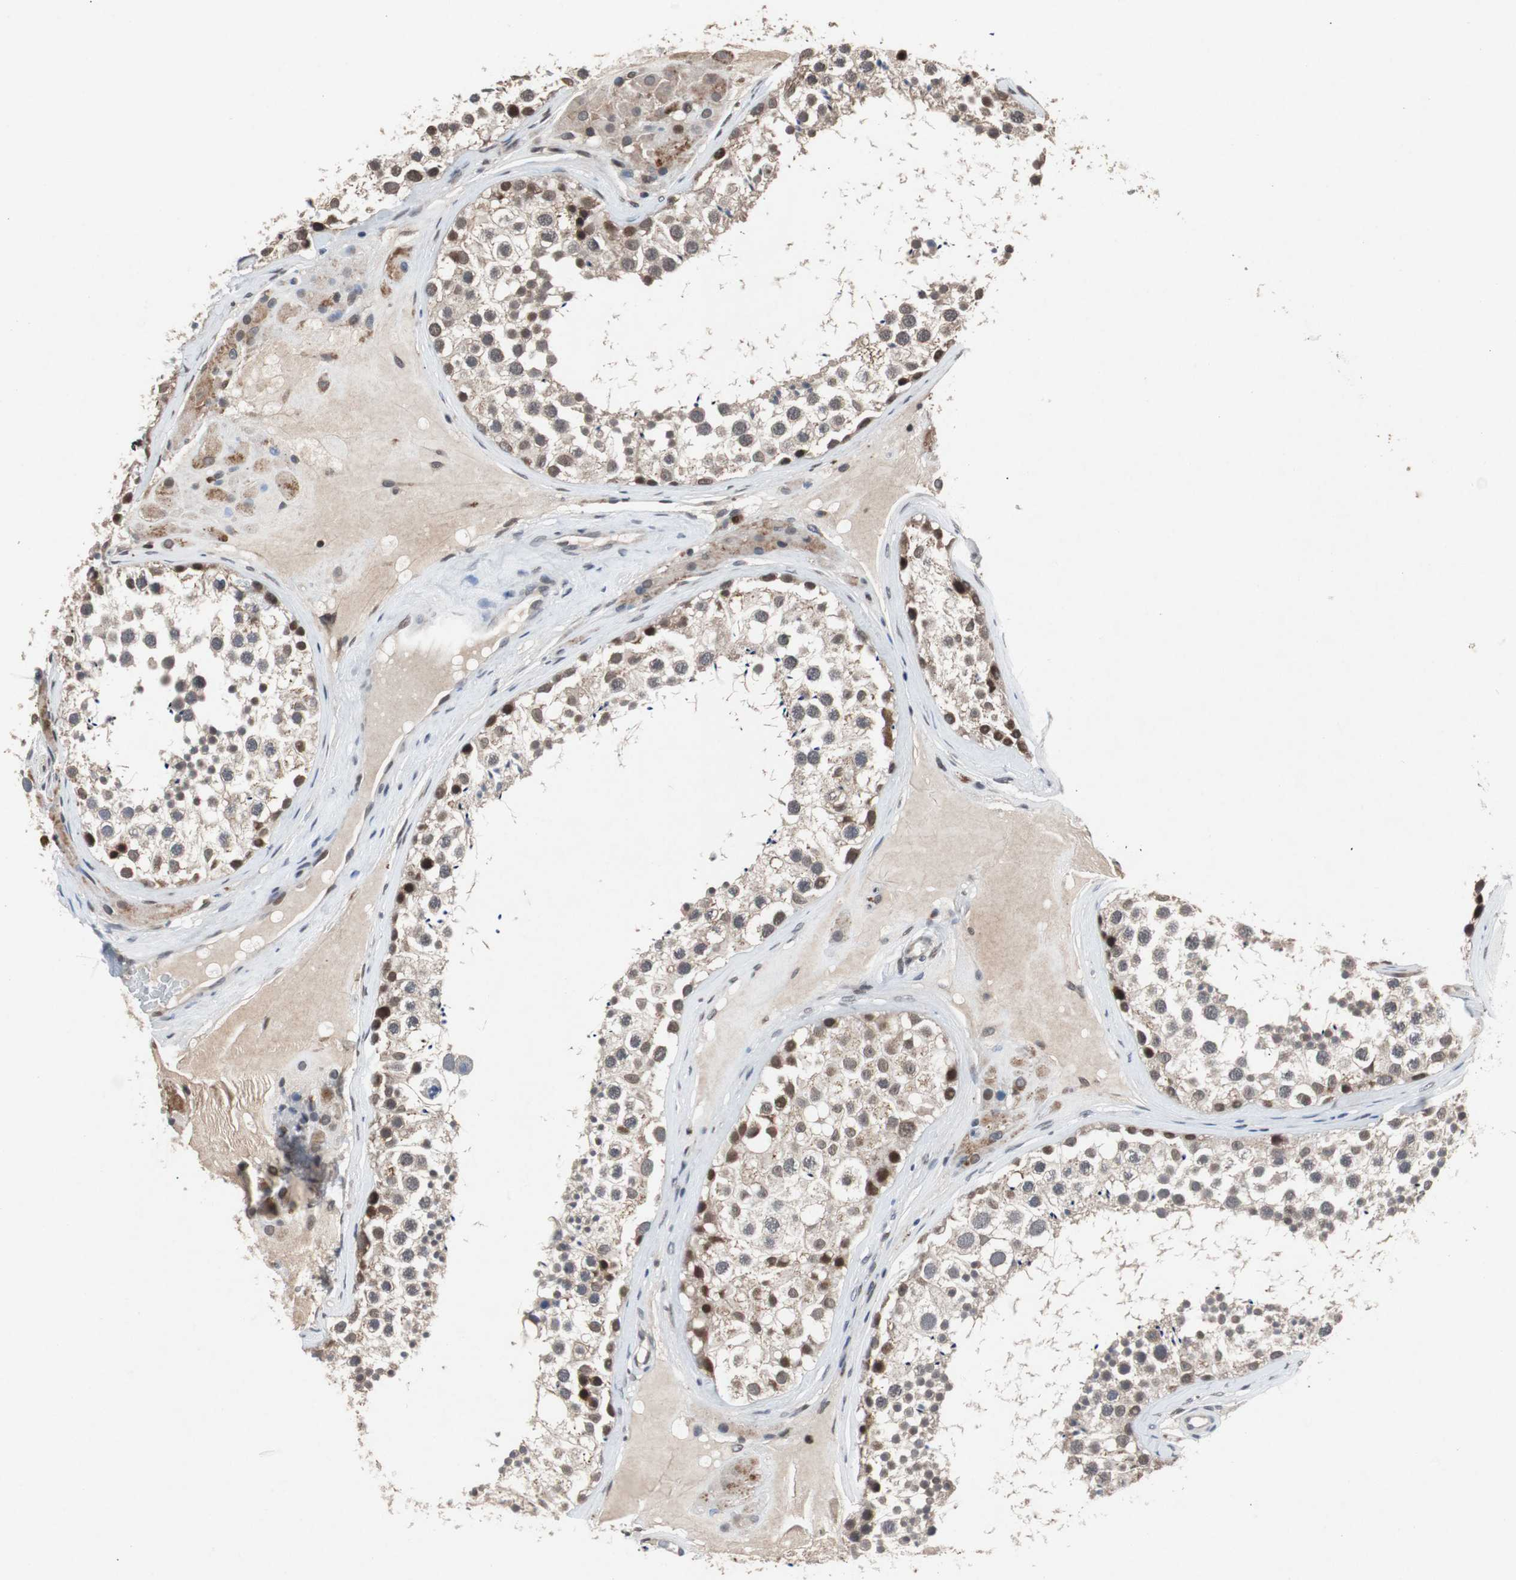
{"staining": {"intensity": "strong", "quantity": "<25%", "location": "nuclear"}, "tissue": "testis", "cell_type": "Cells in seminiferous ducts", "image_type": "normal", "snomed": [{"axis": "morphology", "description": "Normal tissue, NOS"}, {"axis": "topography", "description": "Testis"}], "caption": "There is medium levels of strong nuclear staining in cells in seminiferous ducts of unremarkable testis, as demonstrated by immunohistochemical staining (brown color).", "gene": "TP63", "patient": {"sex": "male", "age": 46}}